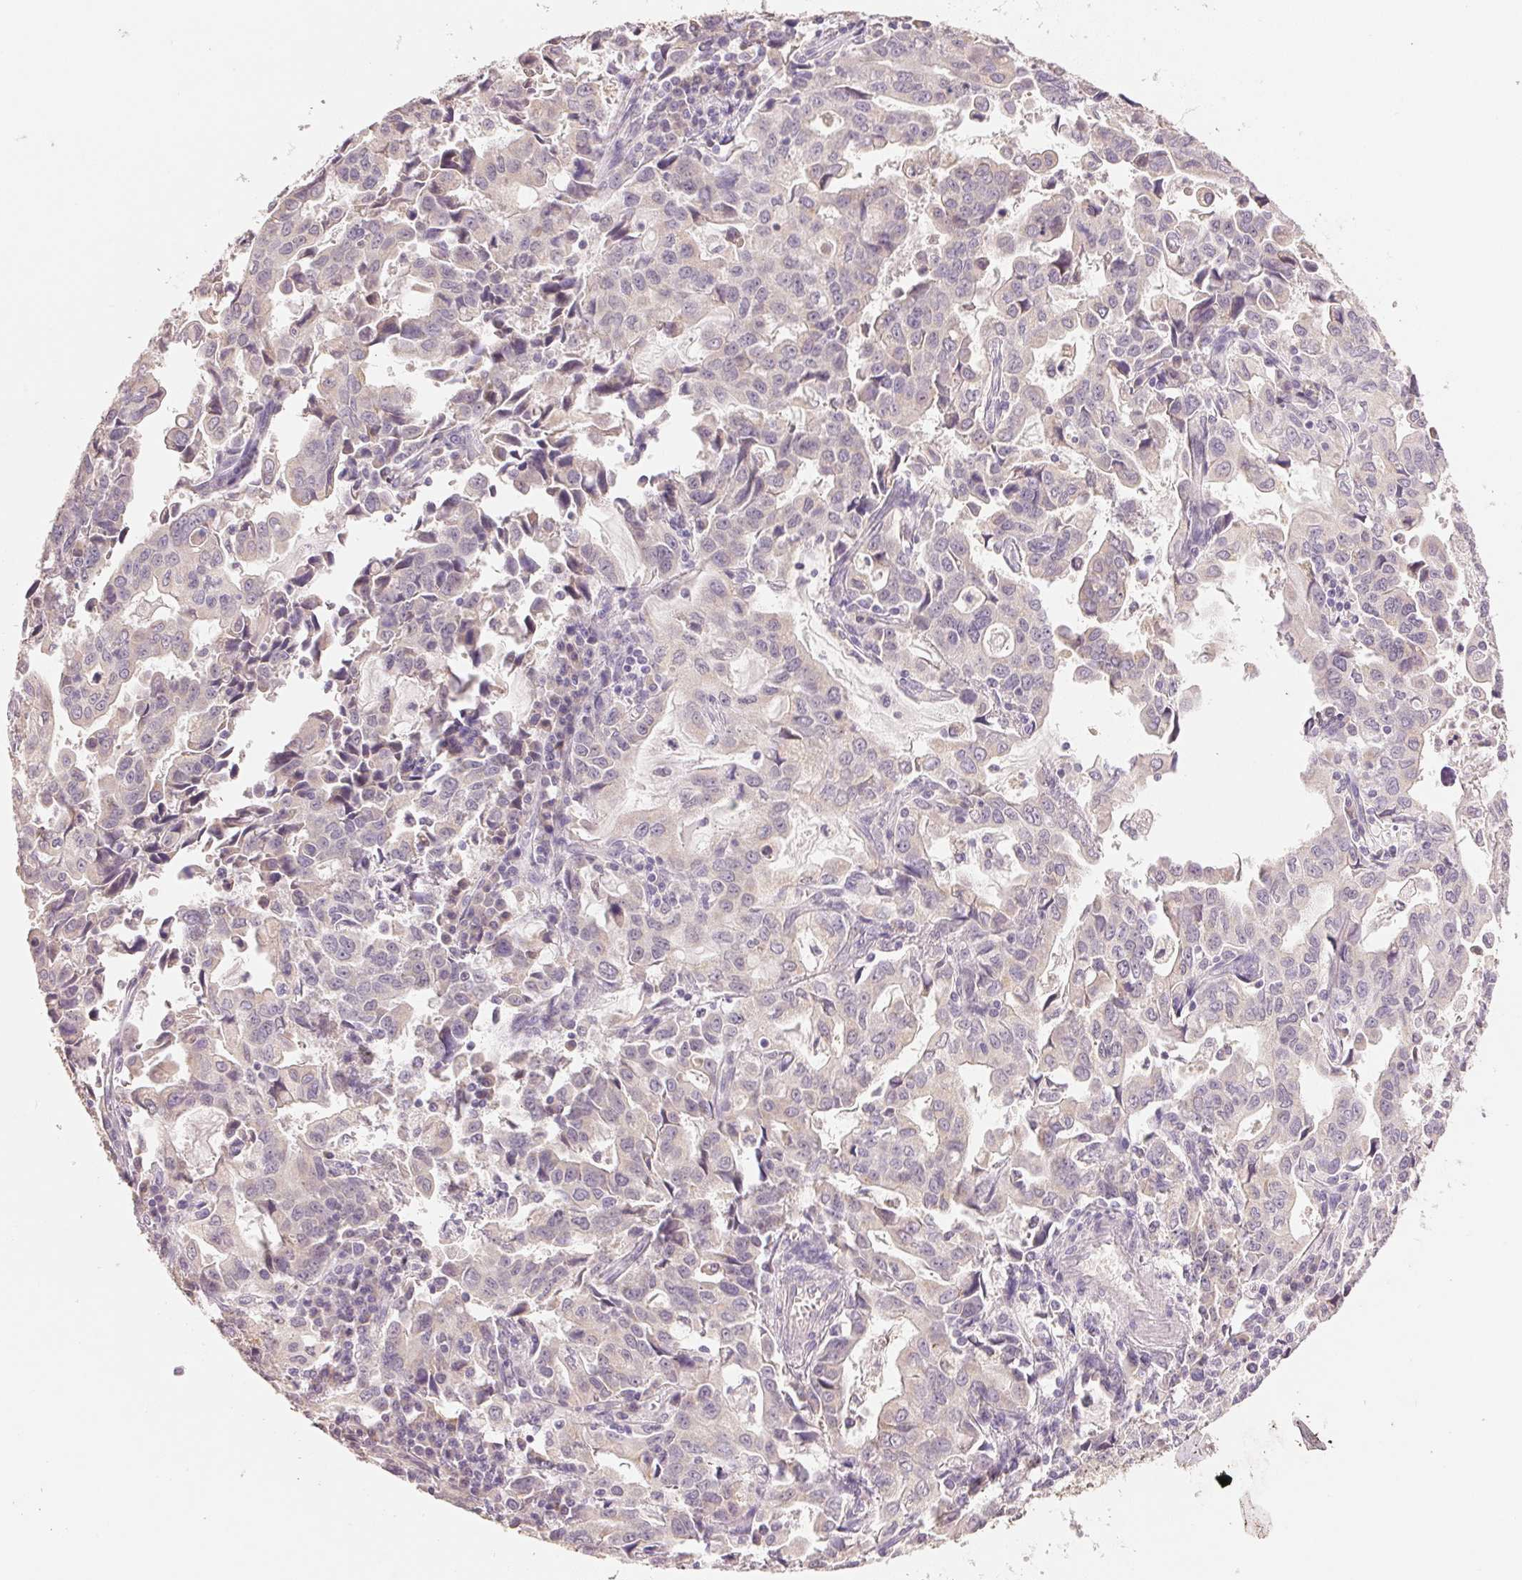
{"staining": {"intensity": "negative", "quantity": "none", "location": "none"}, "tissue": "stomach cancer", "cell_type": "Tumor cells", "image_type": "cancer", "snomed": [{"axis": "morphology", "description": "Adenocarcinoma, NOS"}, {"axis": "topography", "description": "Stomach, upper"}], "caption": "Immunohistochemistry (IHC) of stomach cancer displays no staining in tumor cells. (DAB (3,3'-diaminobenzidine) immunohistochemistry (IHC) visualized using brightfield microscopy, high magnification).", "gene": "DHCR24", "patient": {"sex": "male", "age": 85}}